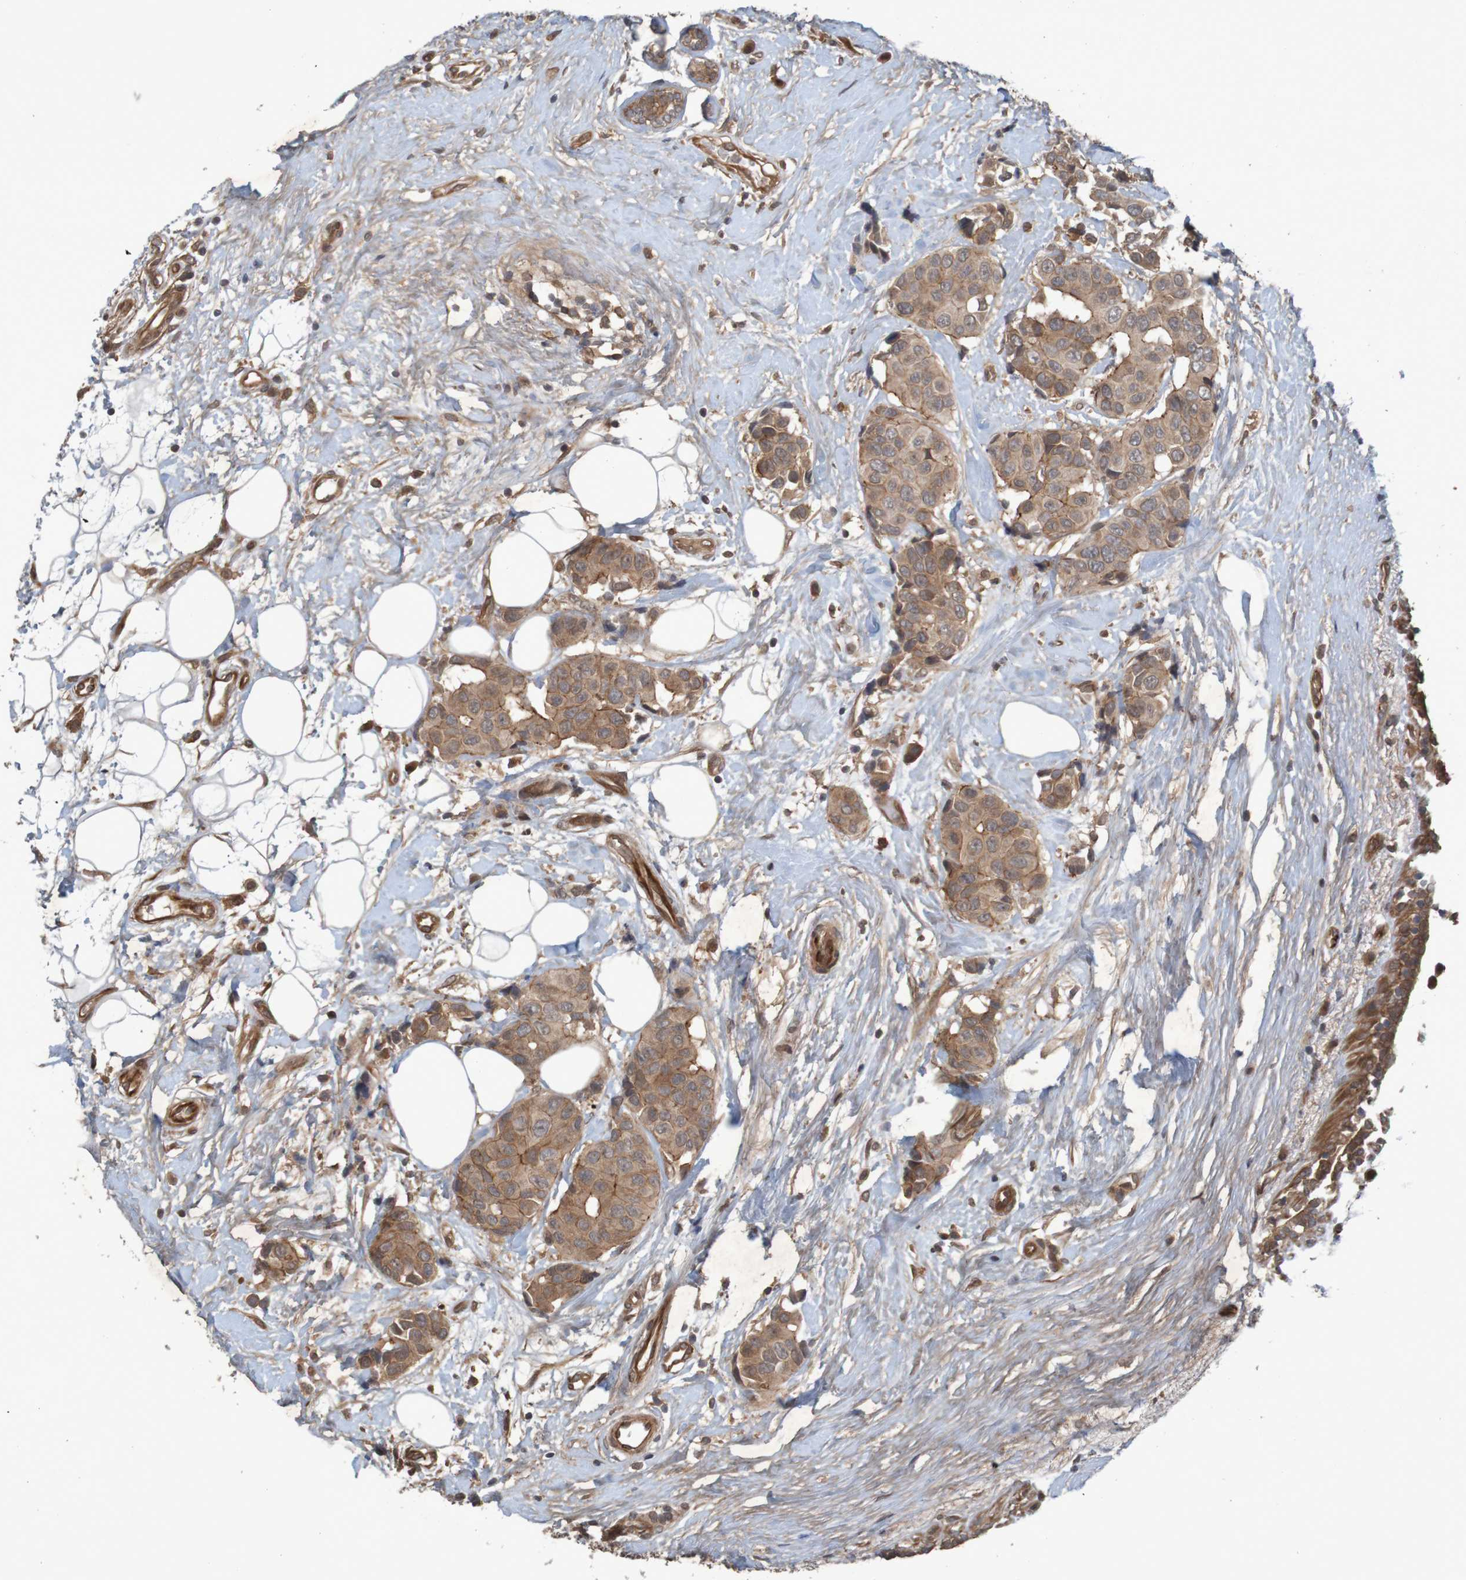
{"staining": {"intensity": "strong", "quantity": ">75%", "location": "cytoplasmic/membranous"}, "tissue": "breast cancer", "cell_type": "Tumor cells", "image_type": "cancer", "snomed": [{"axis": "morphology", "description": "Normal tissue, NOS"}, {"axis": "morphology", "description": "Duct carcinoma"}, {"axis": "topography", "description": "Breast"}], "caption": "IHC staining of breast cancer (intraductal carcinoma), which demonstrates high levels of strong cytoplasmic/membranous positivity in approximately >75% of tumor cells indicating strong cytoplasmic/membranous protein positivity. The staining was performed using DAB (brown) for protein detection and nuclei were counterstained in hematoxylin (blue).", "gene": "ARHGEF11", "patient": {"sex": "female", "age": 39}}